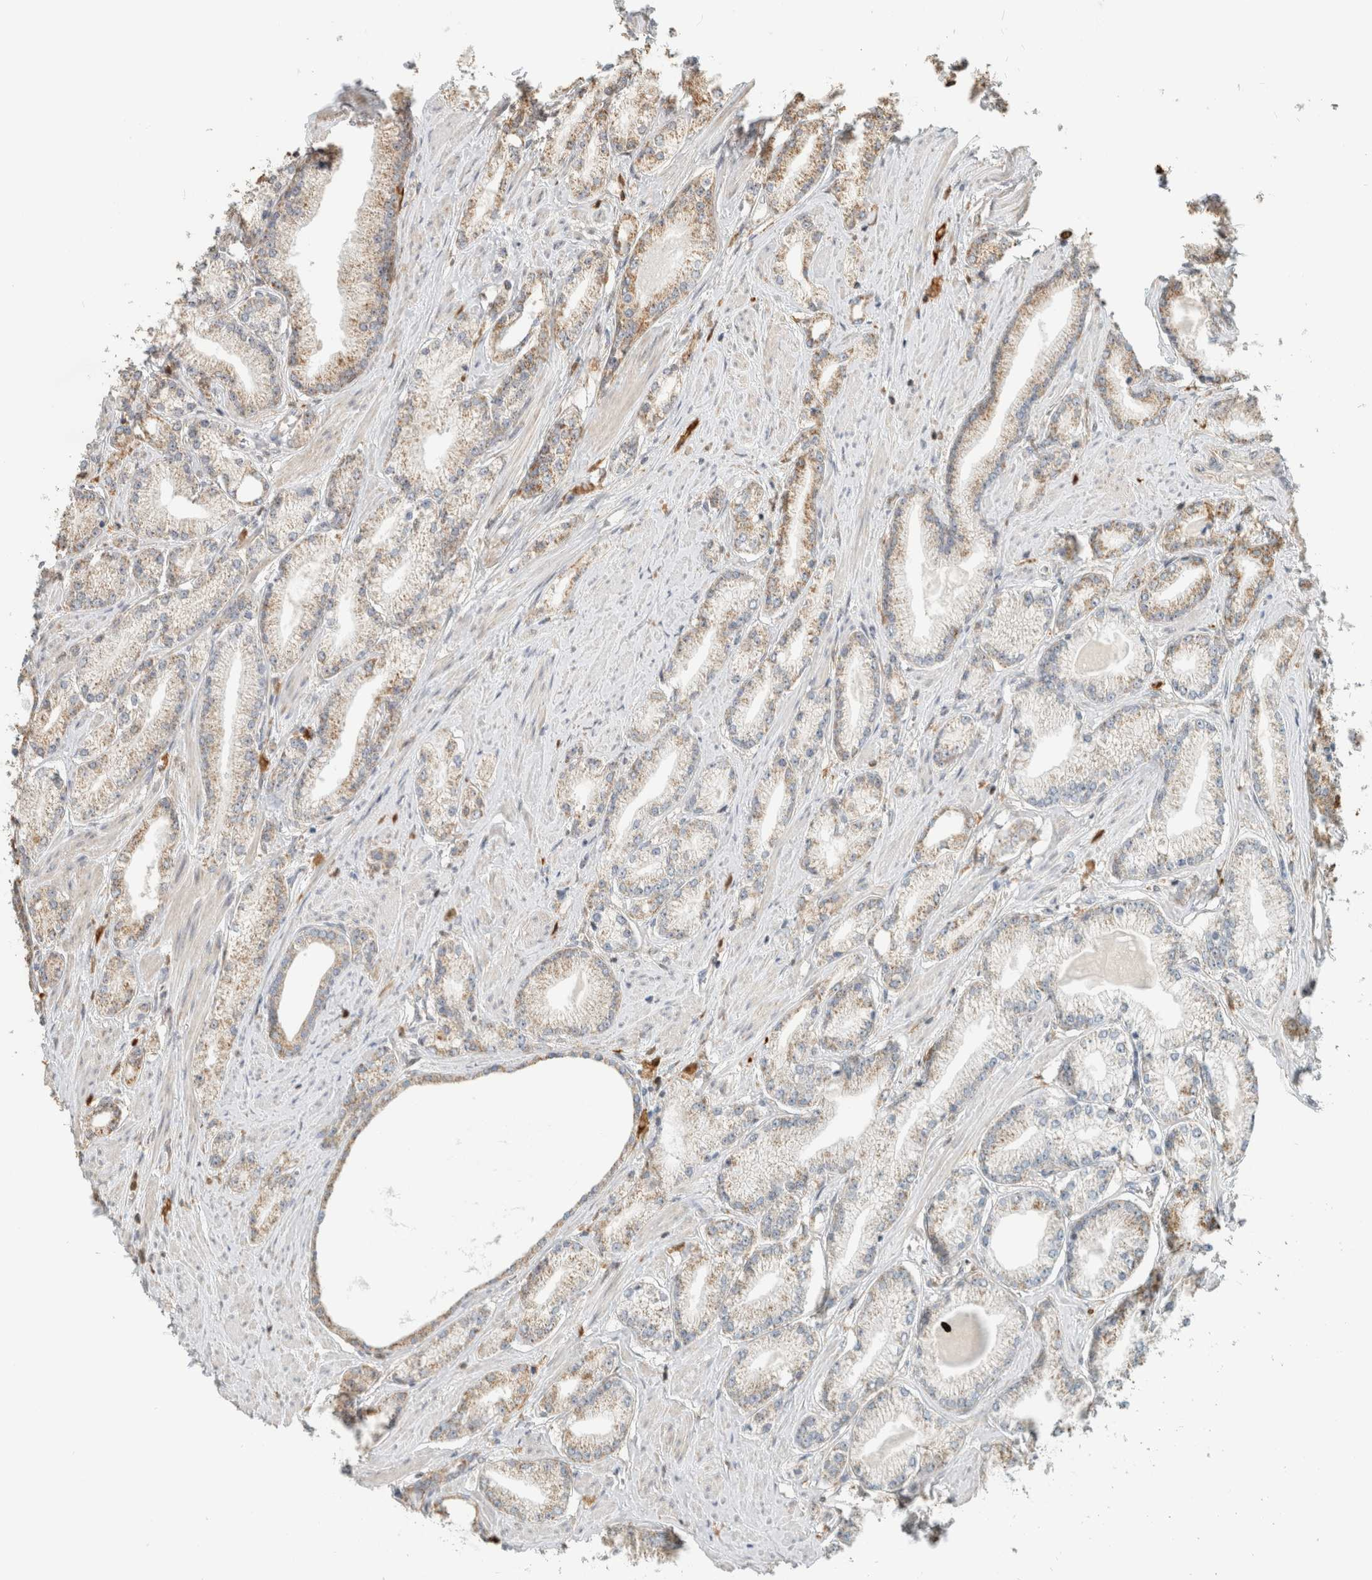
{"staining": {"intensity": "moderate", "quantity": "25%-75%", "location": "cytoplasmic/membranous"}, "tissue": "prostate cancer", "cell_type": "Tumor cells", "image_type": "cancer", "snomed": [{"axis": "morphology", "description": "Adenocarcinoma, Low grade"}, {"axis": "topography", "description": "Prostate"}], "caption": "Immunohistochemical staining of adenocarcinoma (low-grade) (prostate) displays medium levels of moderate cytoplasmic/membranous expression in approximately 25%-75% of tumor cells. (brown staining indicates protein expression, while blue staining denotes nuclei).", "gene": "CAPG", "patient": {"sex": "male", "age": 62}}